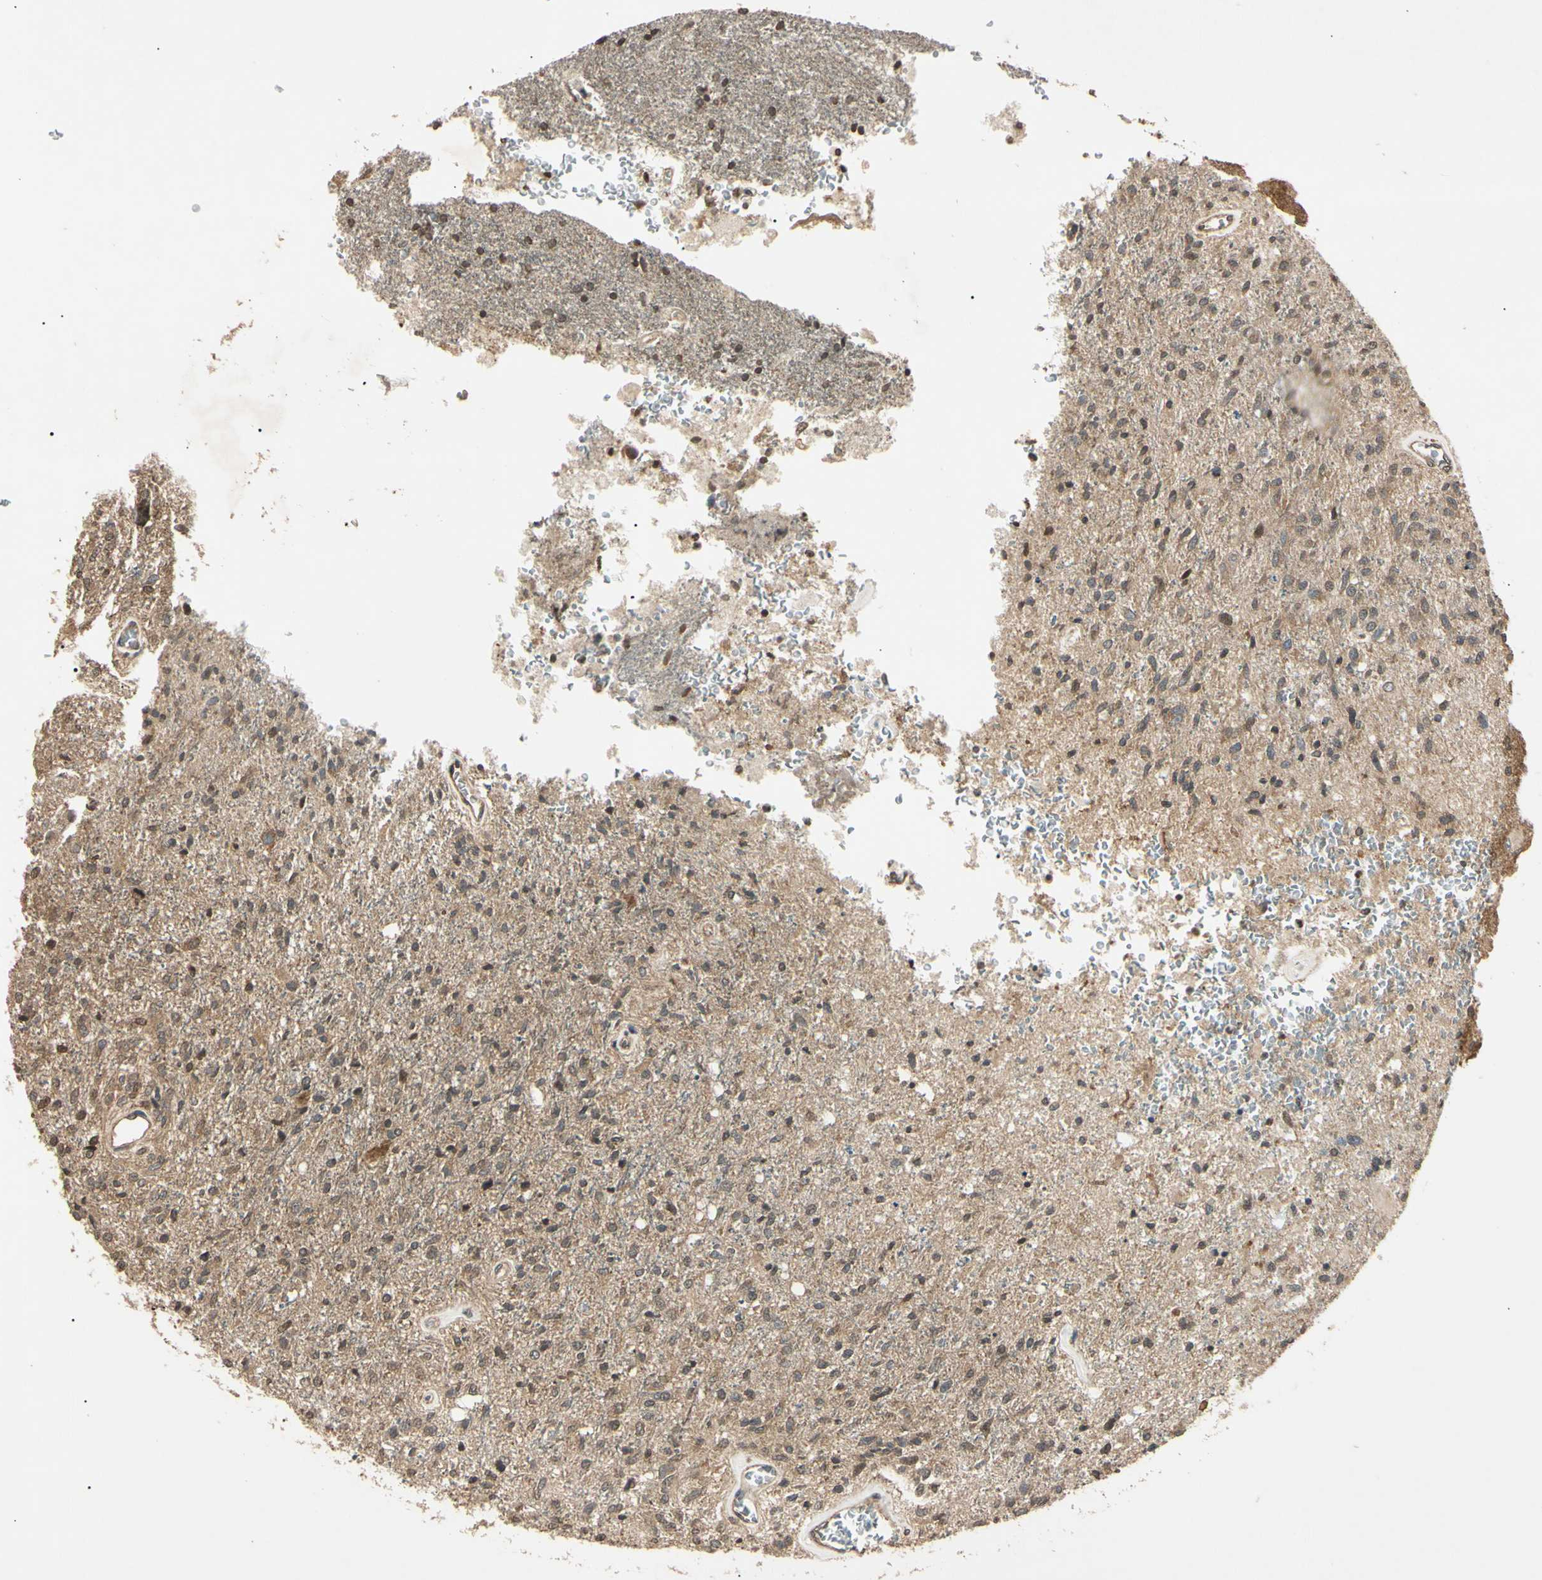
{"staining": {"intensity": "weak", "quantity": ">75%", "location": "cytoplasmic/membranous,nuclear"}, "tissue": "glioma", "cell_type": "Tumor cells", "image_type": "cancer", "snomed": [{"axis": "morphology", "description": "Normal tissue, NOS"}, {"axis": "morphology", "description": "Glioma, malignant, High grade"}, {"axis": "topography", "description": "Cerebral cortex"}], "caption": "Protein analysis of high-grade glioma (malignant) tissue shows weak cytoplasmic/membranous and nuclear expression in about >75% of tumor cells. (brown staining indicates protein expression, while blue staining denotes nuclei).", "gene": "EPN1", "patient": {"sex": "male", "age": 77}}